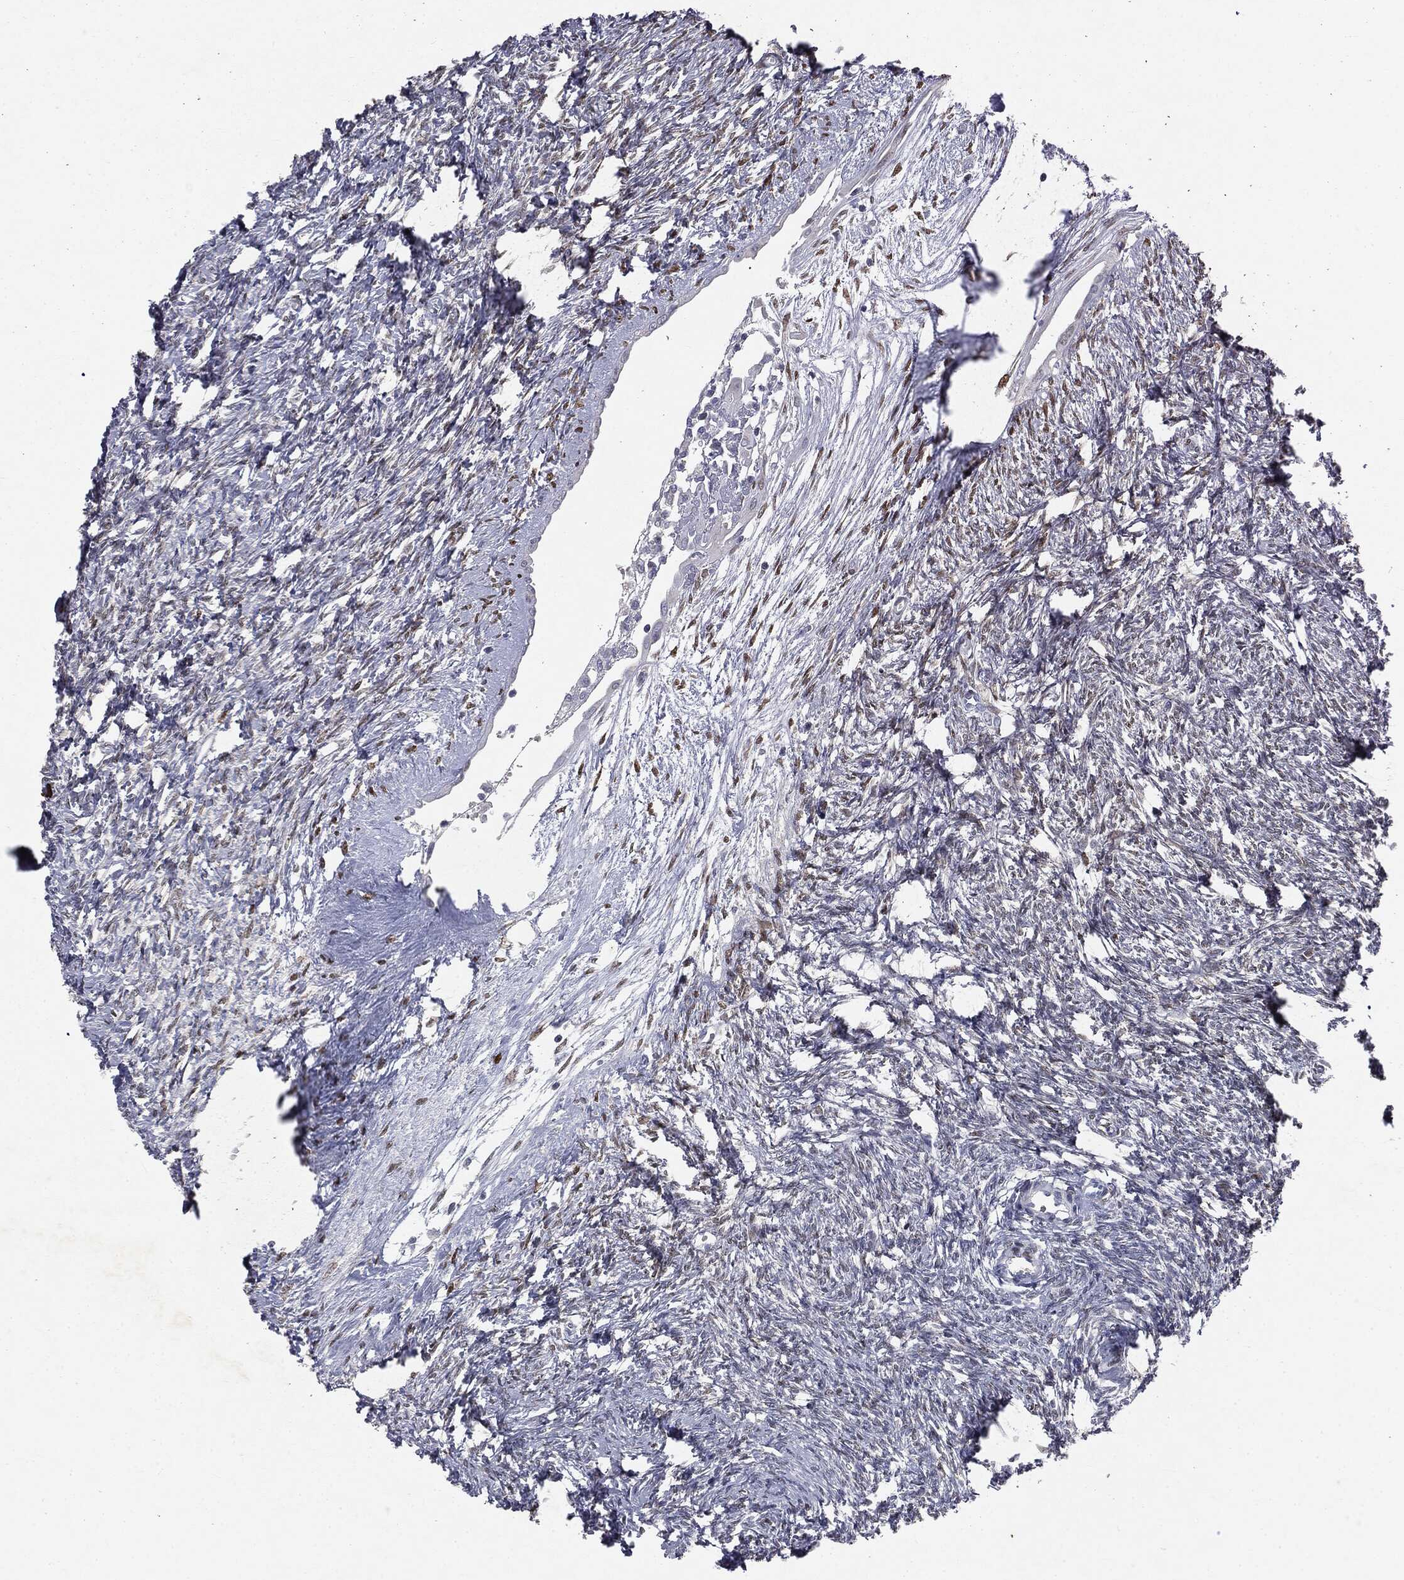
{"staining": {"intensity": "negative", "quantity": "none", "location": "none"}, "tissue": "ovary", "cell_type": "Follicle cells", "image_type": "normal", "snomed": [{"axis": "morphology", "description": "Normal tissue, NOS"}, {"axis": "topography", "description": "Fallopian tube"}, {"axis": "topography", "description": "Ovary"}], "caption": "The micrograph exhibits no significant positivity in follicle cells of ovary.", "gene": "CASD1", "patient": {"sex": "female", "age": 33}}